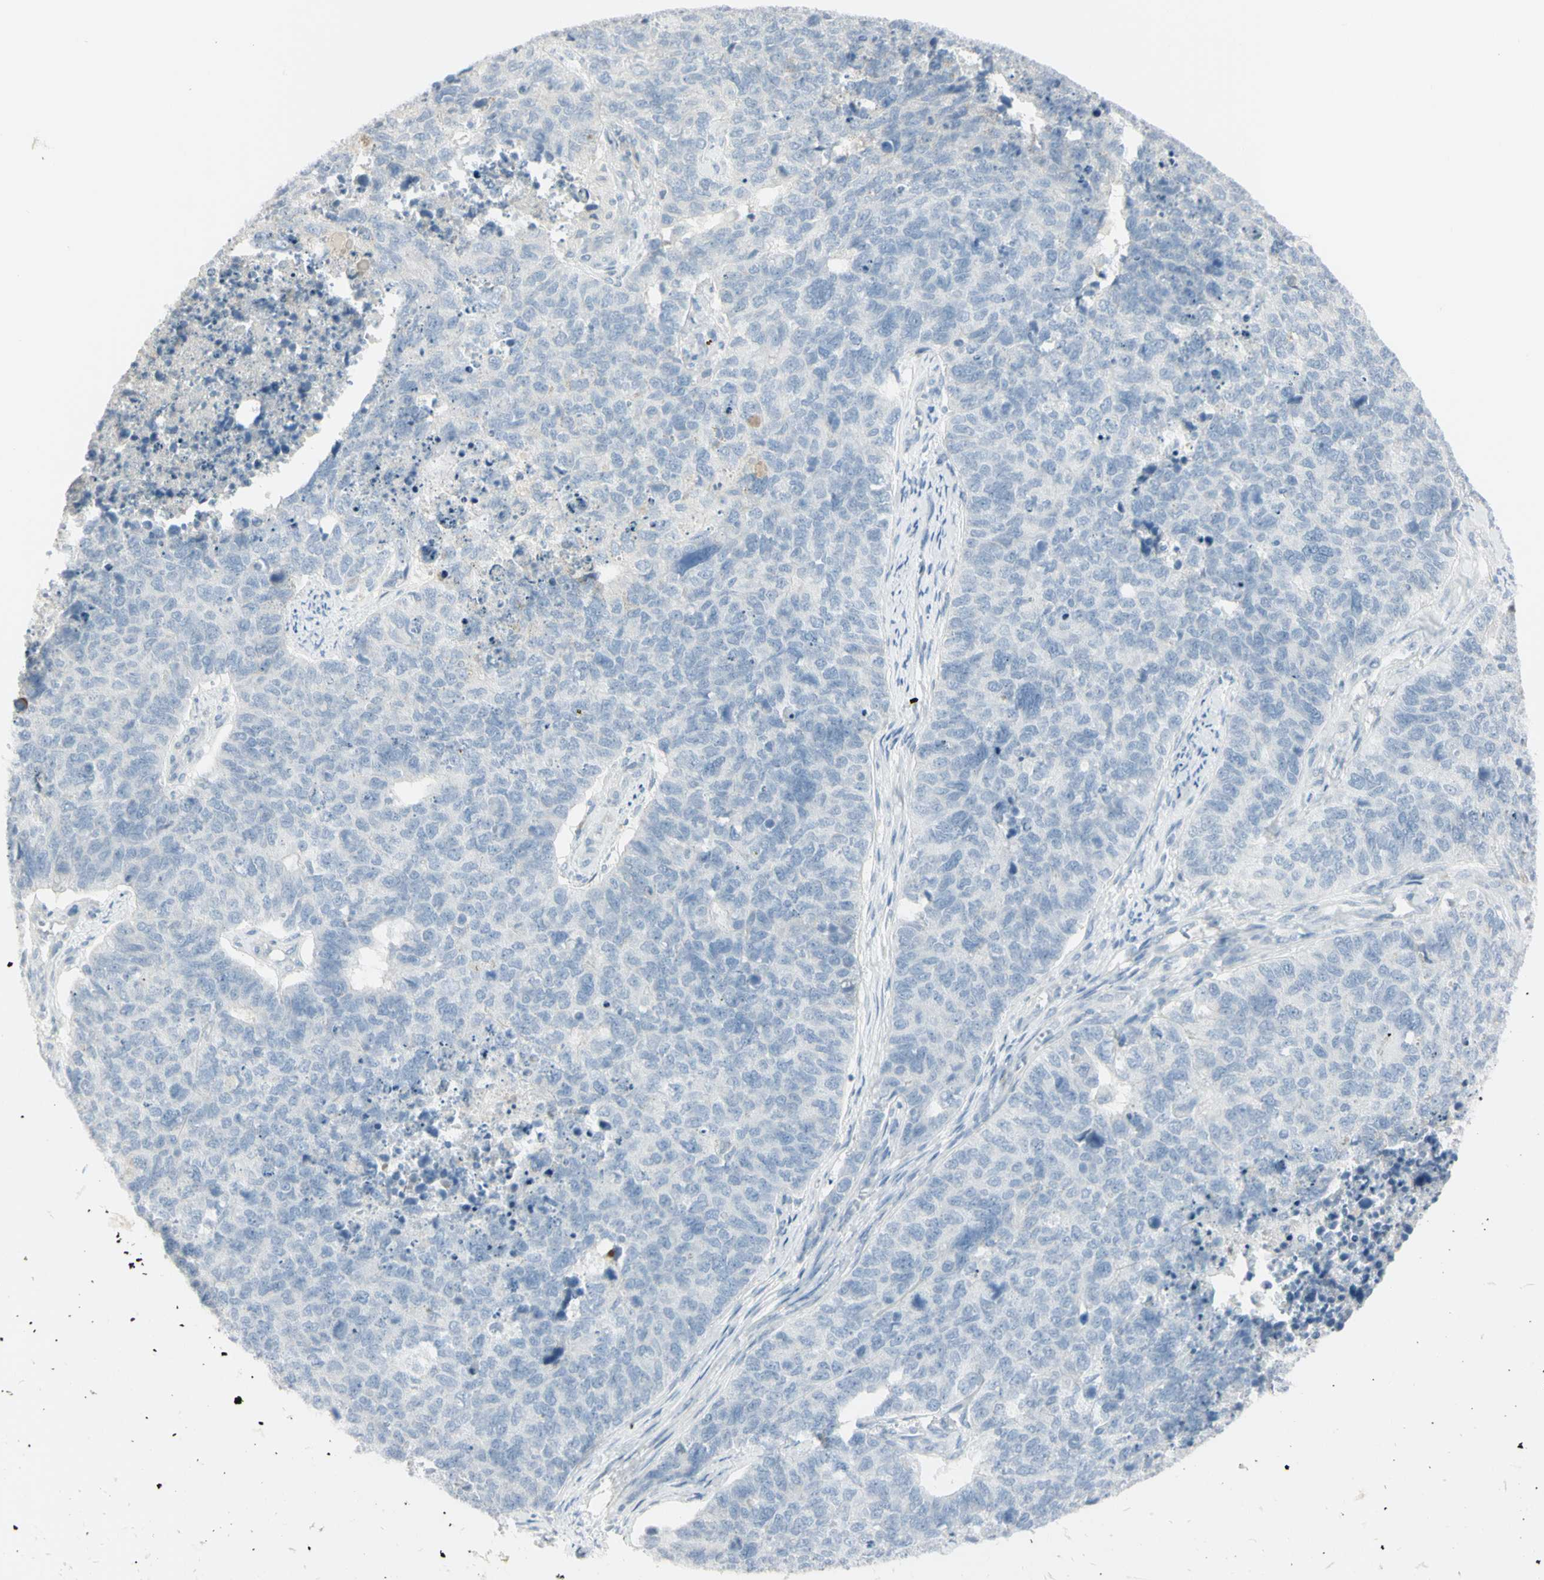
{"staining": {"intensity": "negative", "quantity": "none", "location": "none"}, "tissue": "cervical cancer", "cell_type": "Tumor cells", "image_type": "cancer", "snomed": [{"axis": "morphology", "description": "Squamous cell carcinoma, NOS"}, {"axis": "topography", "description": "Cervix"}], "caption": "The micrograph demonstrates no significant positivity in tumor cells of cervical cancer.", "gene": "PIP", "patient": {"sex": "female", "age": 63}}